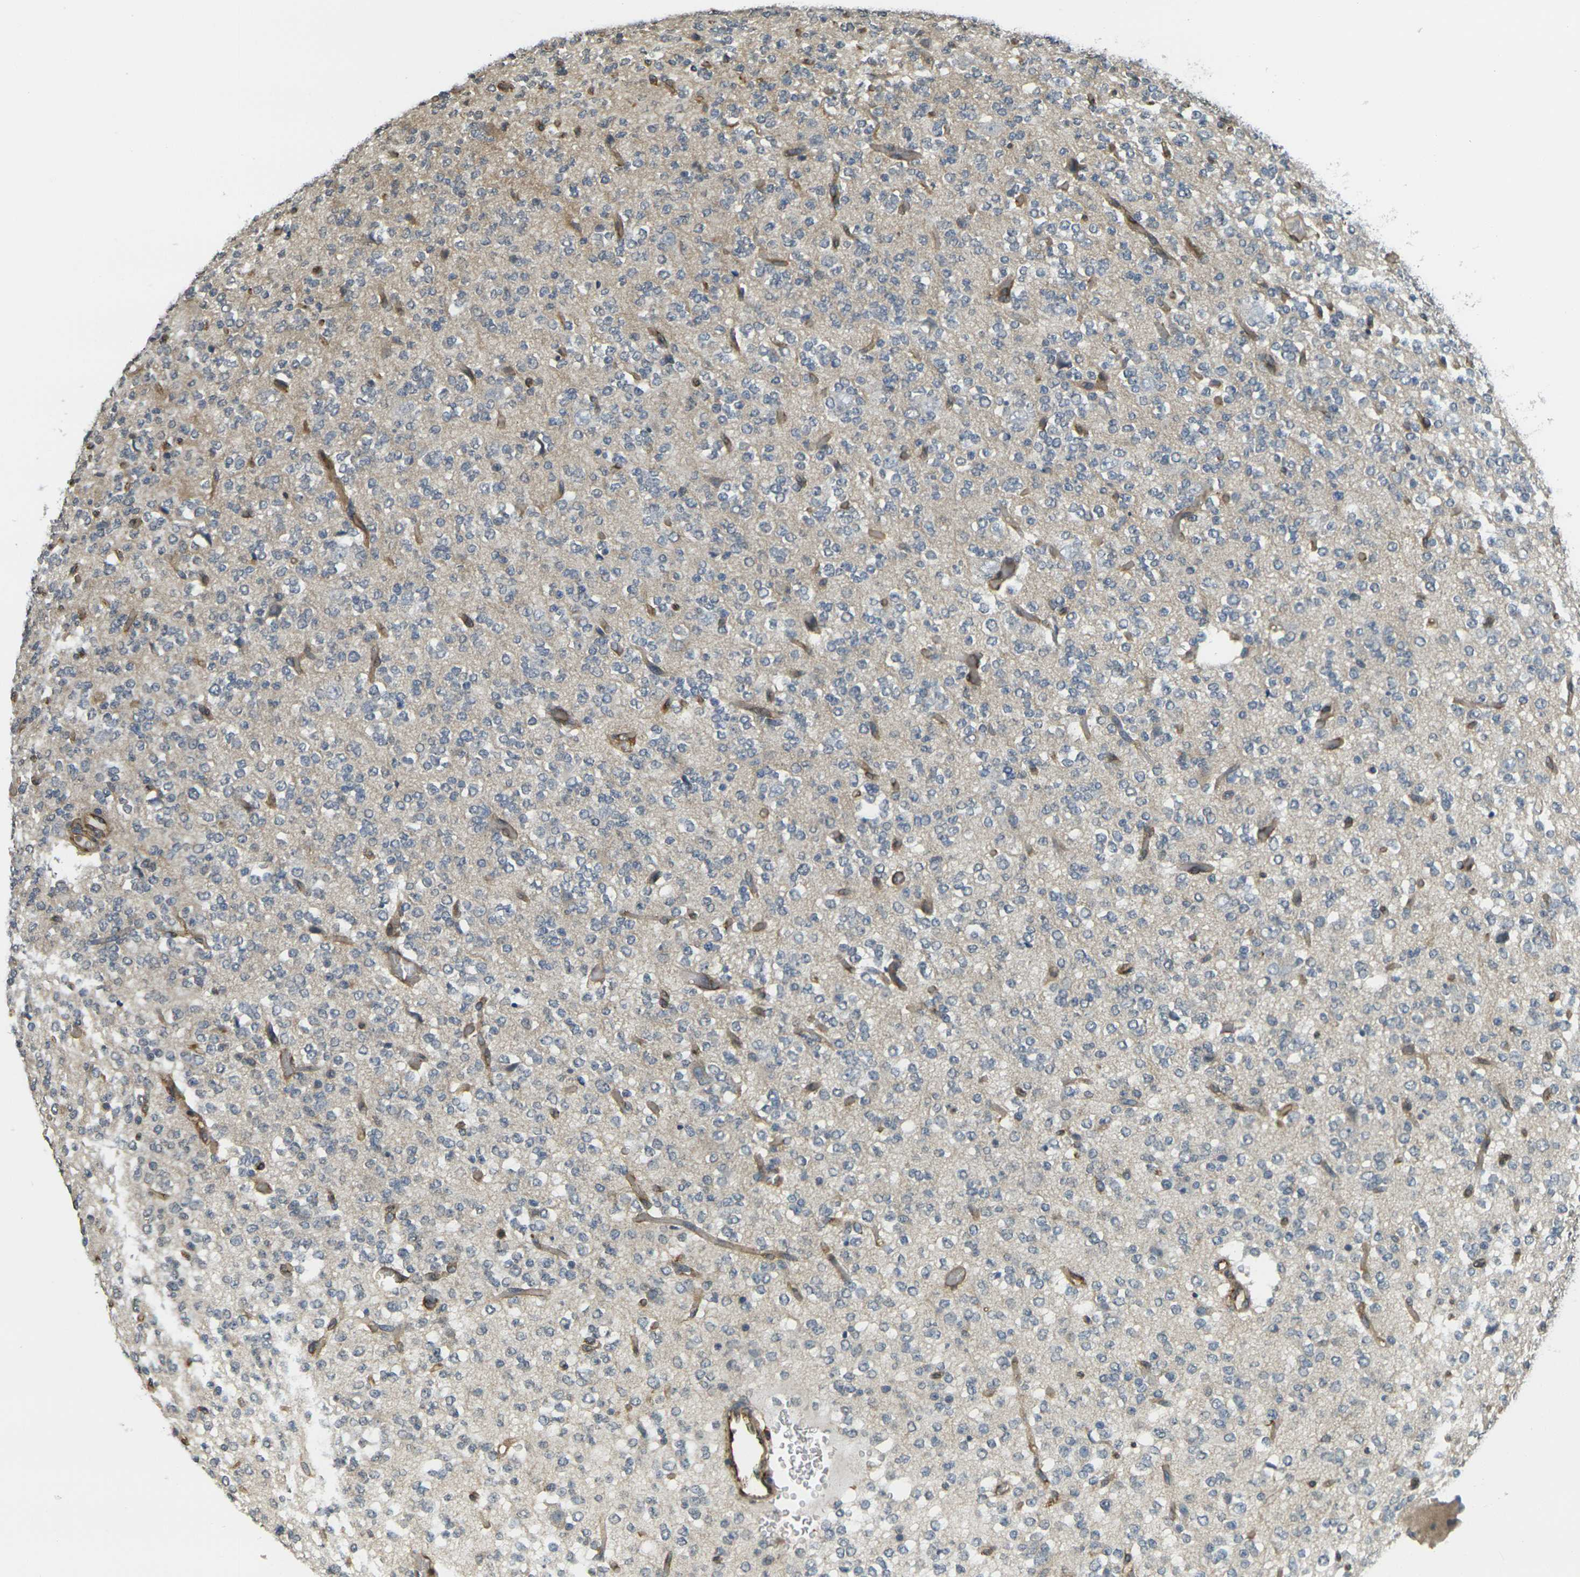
{"staining": {"intensity": "negative", "quantity": "none", "location": "none"}, "tissue": "glioma", "cell_type": "Tumor cells", "image_type": "cancer", "snomed": [{"axis": "morphology", "description": "Glioma, malignant, Low grade"}, {"axis": "topography", "description": "Brain"}], "caption": "Human glioma stained for a protein using IHC demonstrates no expression in tumor cells.", "gene": "CAST", "patient": {"sex": "male", "age": 38}}